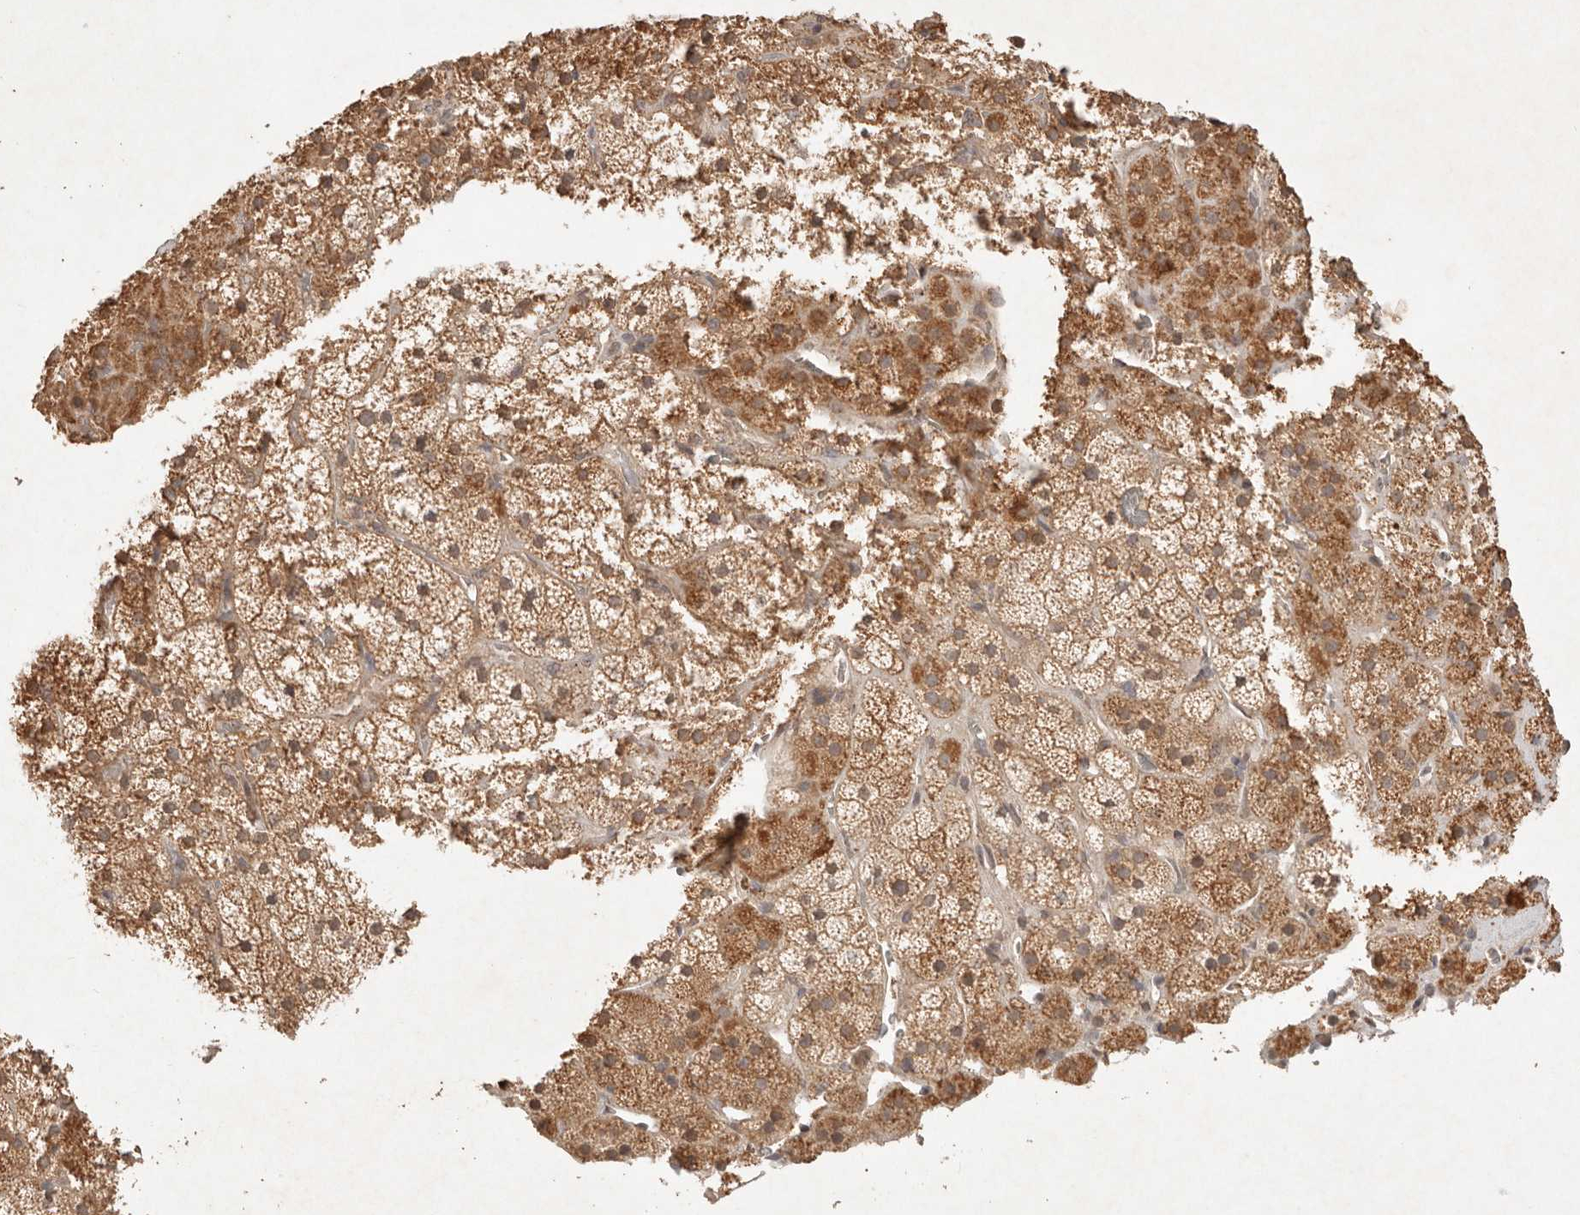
{"staining": {"intensity": "moderate", "quantity": ">75%", "location": "cytoplasmic/membranous"}, "tissue": "adrenal gland", "cell_type": "Glandular cells", "image_type": "normal", "snomed": [{"axis": "morphology", "description": "Normal tissue, NOS"}, {"axis": "topography", "description": "Adrenal gland"}], "caption": "Protein expression analysis of normal human adrenal gland reveals moderate cytoplasmic/membranous positivity in about >75% of glandular cells. (DAB (3,3'-diaminobenzidine) = brown stain, brightfield microscopy at high magnification).", "gene": "LMO4", "patient": {"sex": "male", "age": 57}}